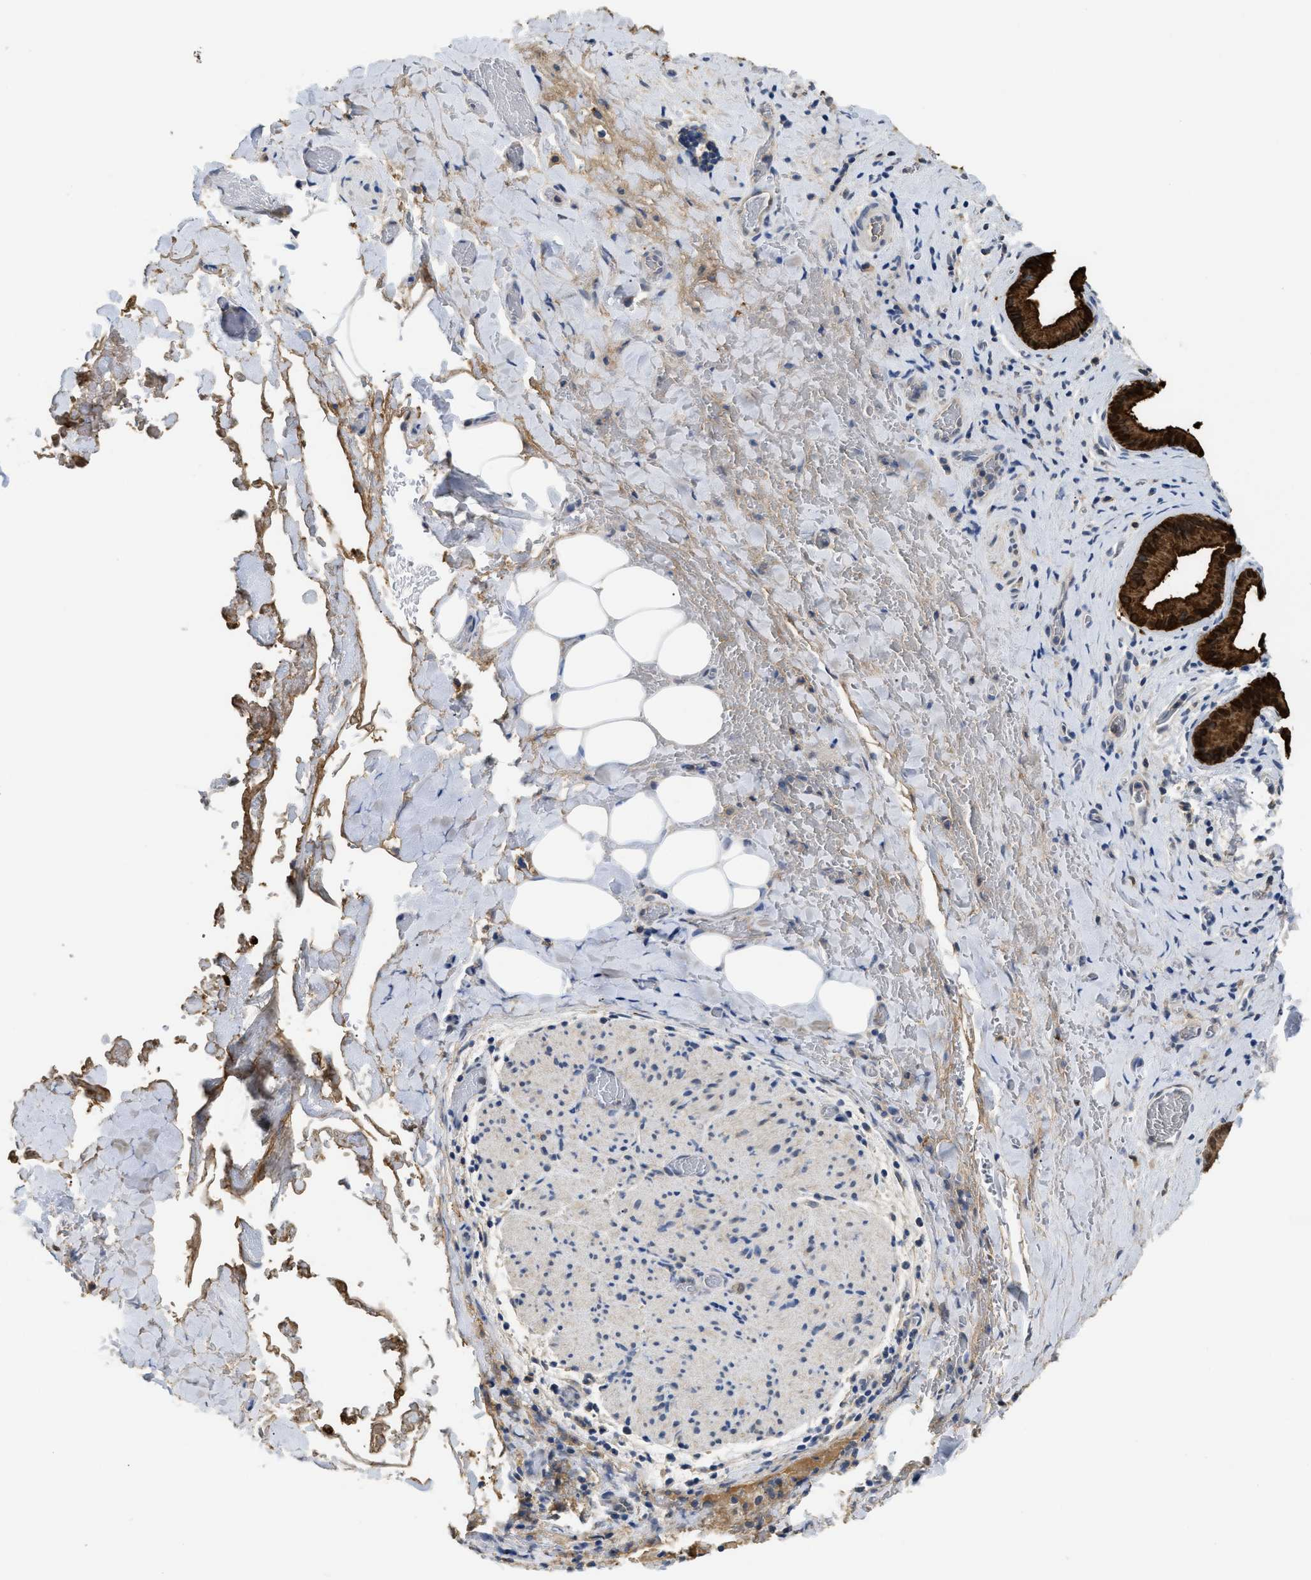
{"staining": {"intensity": "strong", "quantity": "25%-75%", "location": "cytoplasmic/membranous,nuclear"}, "tissue": "liver cancer", "cell_type": "Tumor cells", "image_type": "cancer", "snomed": [{"axis": "morphology", "description": "Cholangiocarcinoma"}, {"axis": "topography", "description": "Liver"}], "caption": "Immunohistochemistry of cholangiocarcinoma (liver) demonstrates high levels of strong cytoplasmic/membranous and nuclear positivity in about 25%-75% of tumor cells.", "gene": "ANXA4", "patient": {"sex": "female", "age": 55}}